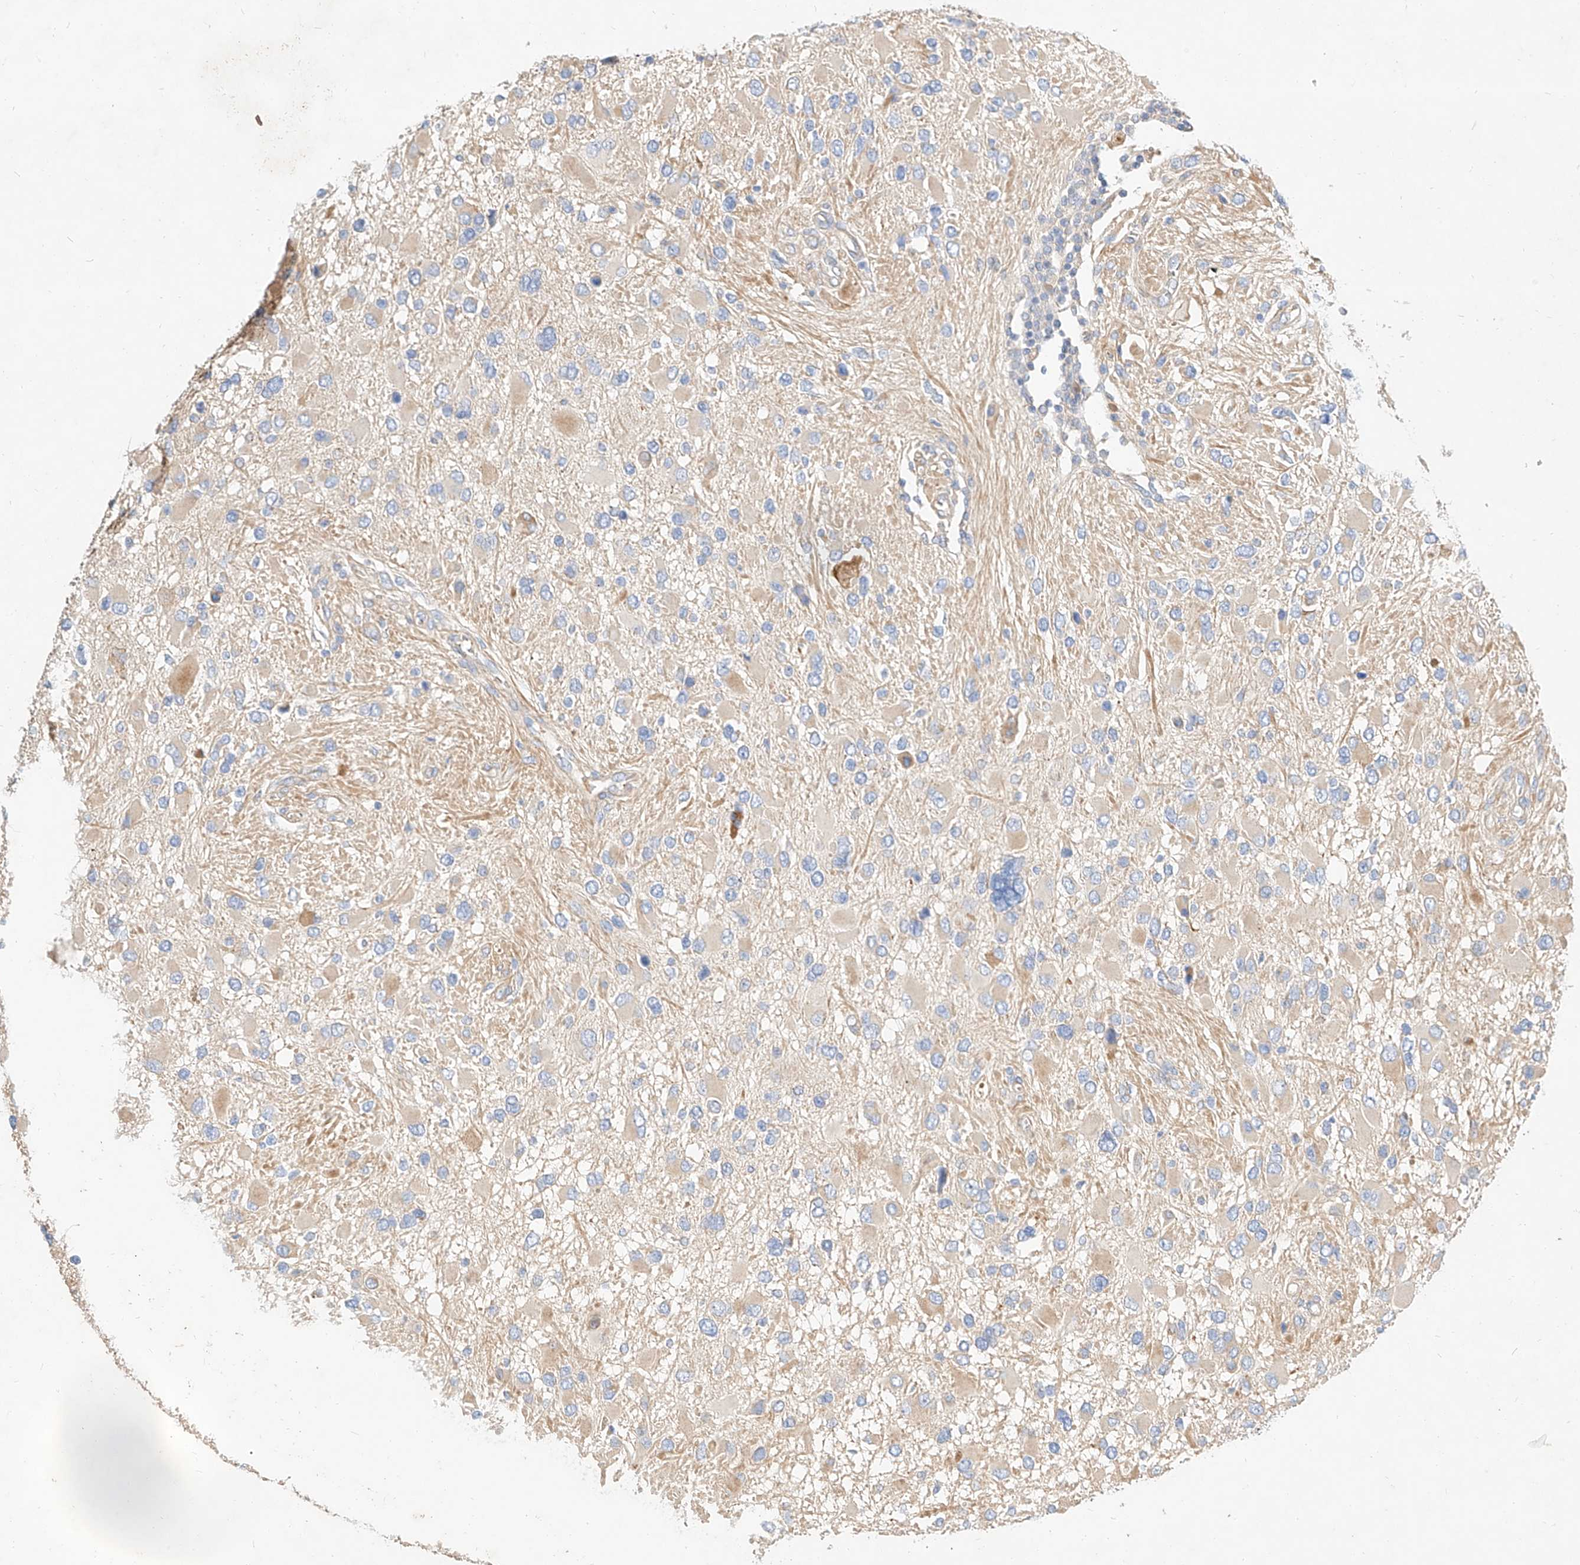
{"staining": {"intensity": "weak", "quantity": "<25%", "location": "cytoplasmic/membranous"}, "tissue": "glioma", "cell_type": "Tumor cells", "image_type": "cancer", "snomed": [{"axis": "morphology", "description": "Glioma, malignant, High grade"}, {"axis": "topography", "description": "Brain"}], "caption": "An IHC photomicrograph of glioma is shown. There is no staining in tumor cells of glioma.", "gene": "KCNH5", "patient": {"sex": "male", "age": 53}}